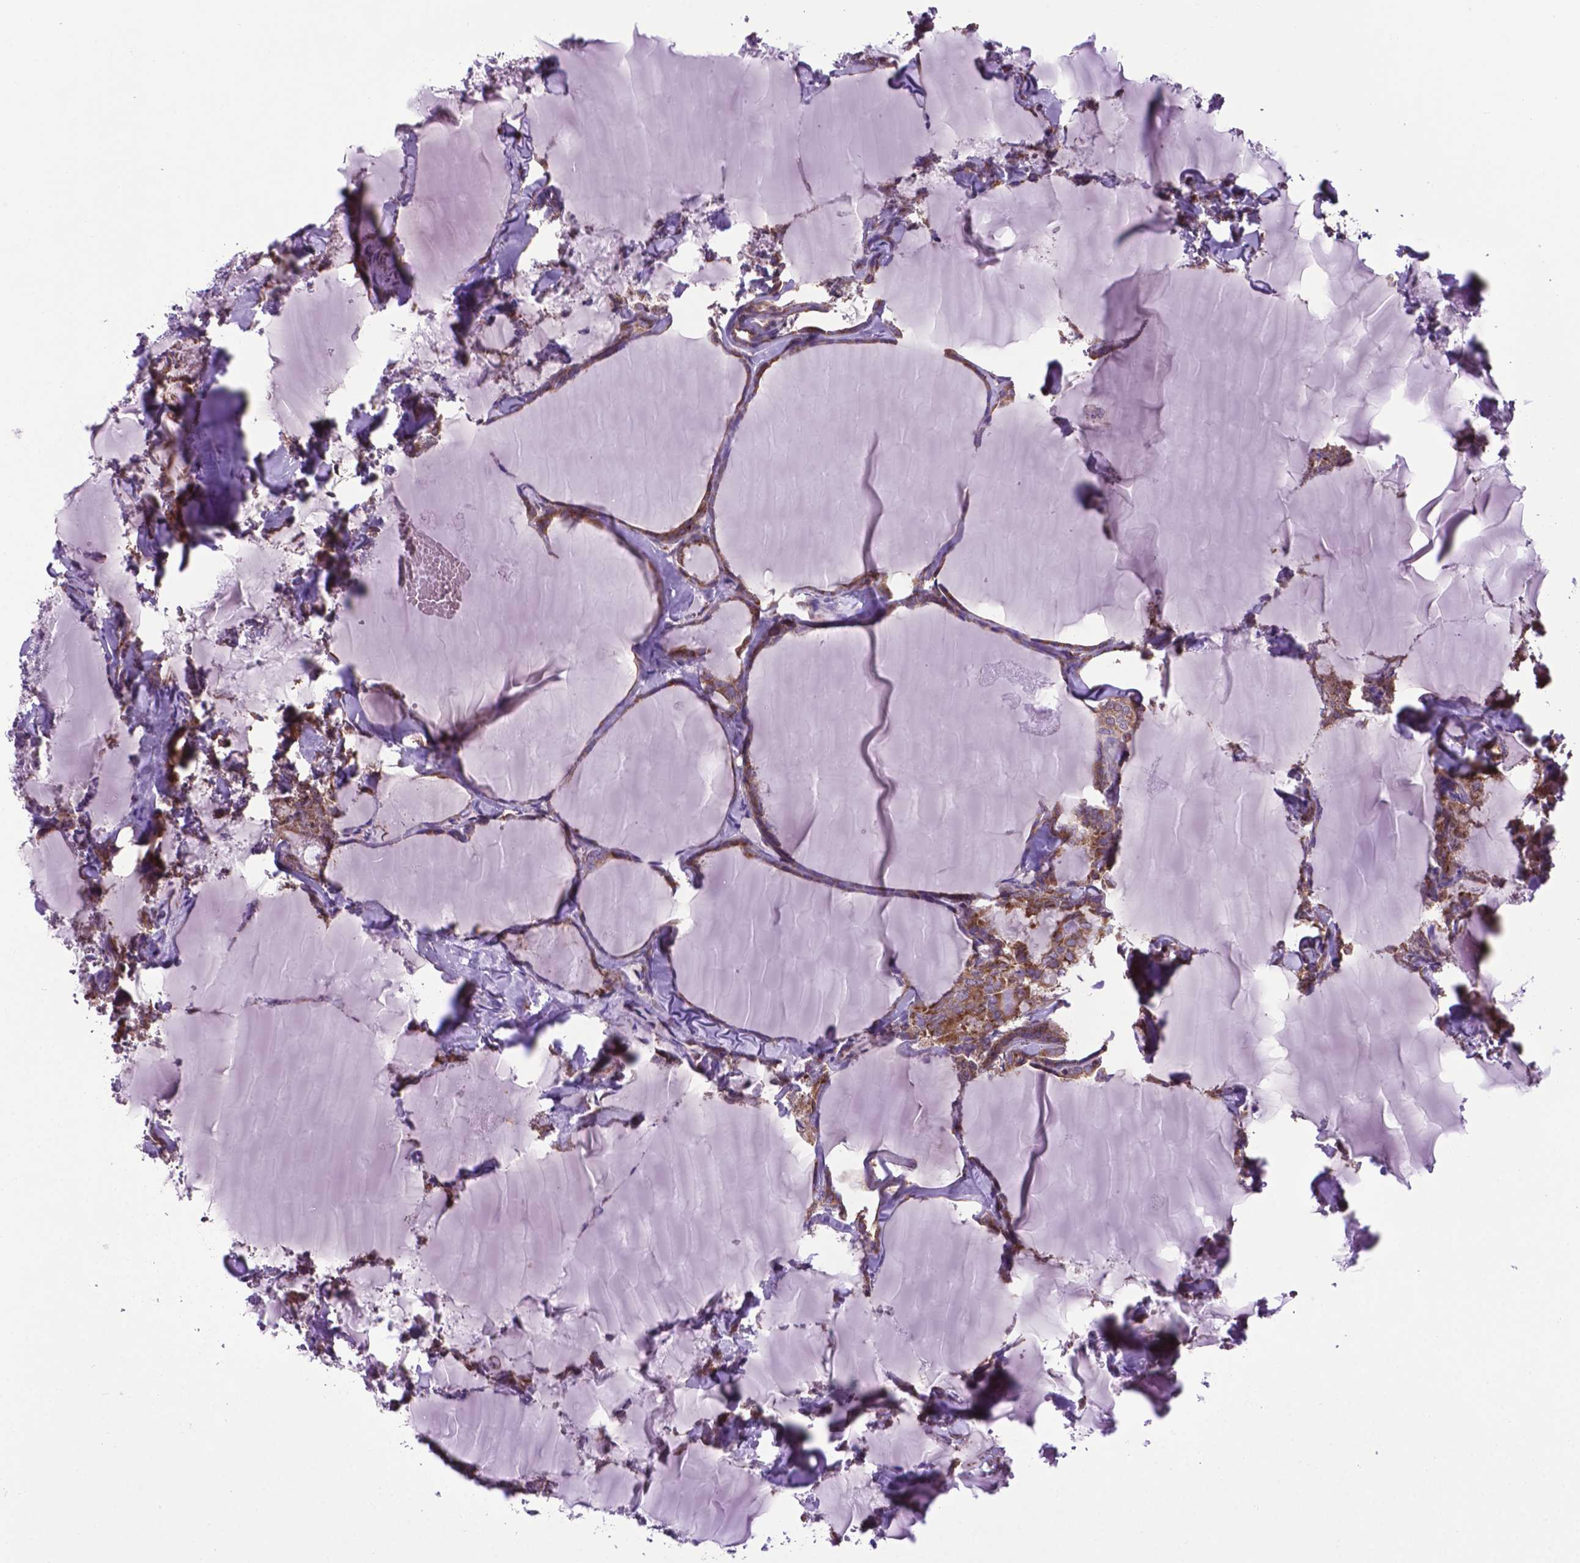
{"staining": {"intensity": "moderate", "quantity": "25%-75%", "location": "cytoplasmic/membranous"}, "tissue": "thyroid cancer", "cell_type": "Tumor cells", "image_type": "cancer", "snomed": [{"axis": "morphology", "description": "Papillary adenocarcinoma, NOS"}, {"axis": "topography", "description": "Thyroid gland"}], "caption": "Immunohistochemistry (DAB (3,3'-diaminobenzidine)) staining of human thyroid cancer demonstrates moderate cytoplasmic/membranous protein positivity in about 25%-75% of tumor cells. The staining was performed using DAB (3,3'-diaminobenzidine), with brown indicating positive protein expression. Nuclei are stained blue with hematoxylin.", "gene": "WDR83OS", "patient": {"sex": "male", "age": 30}}